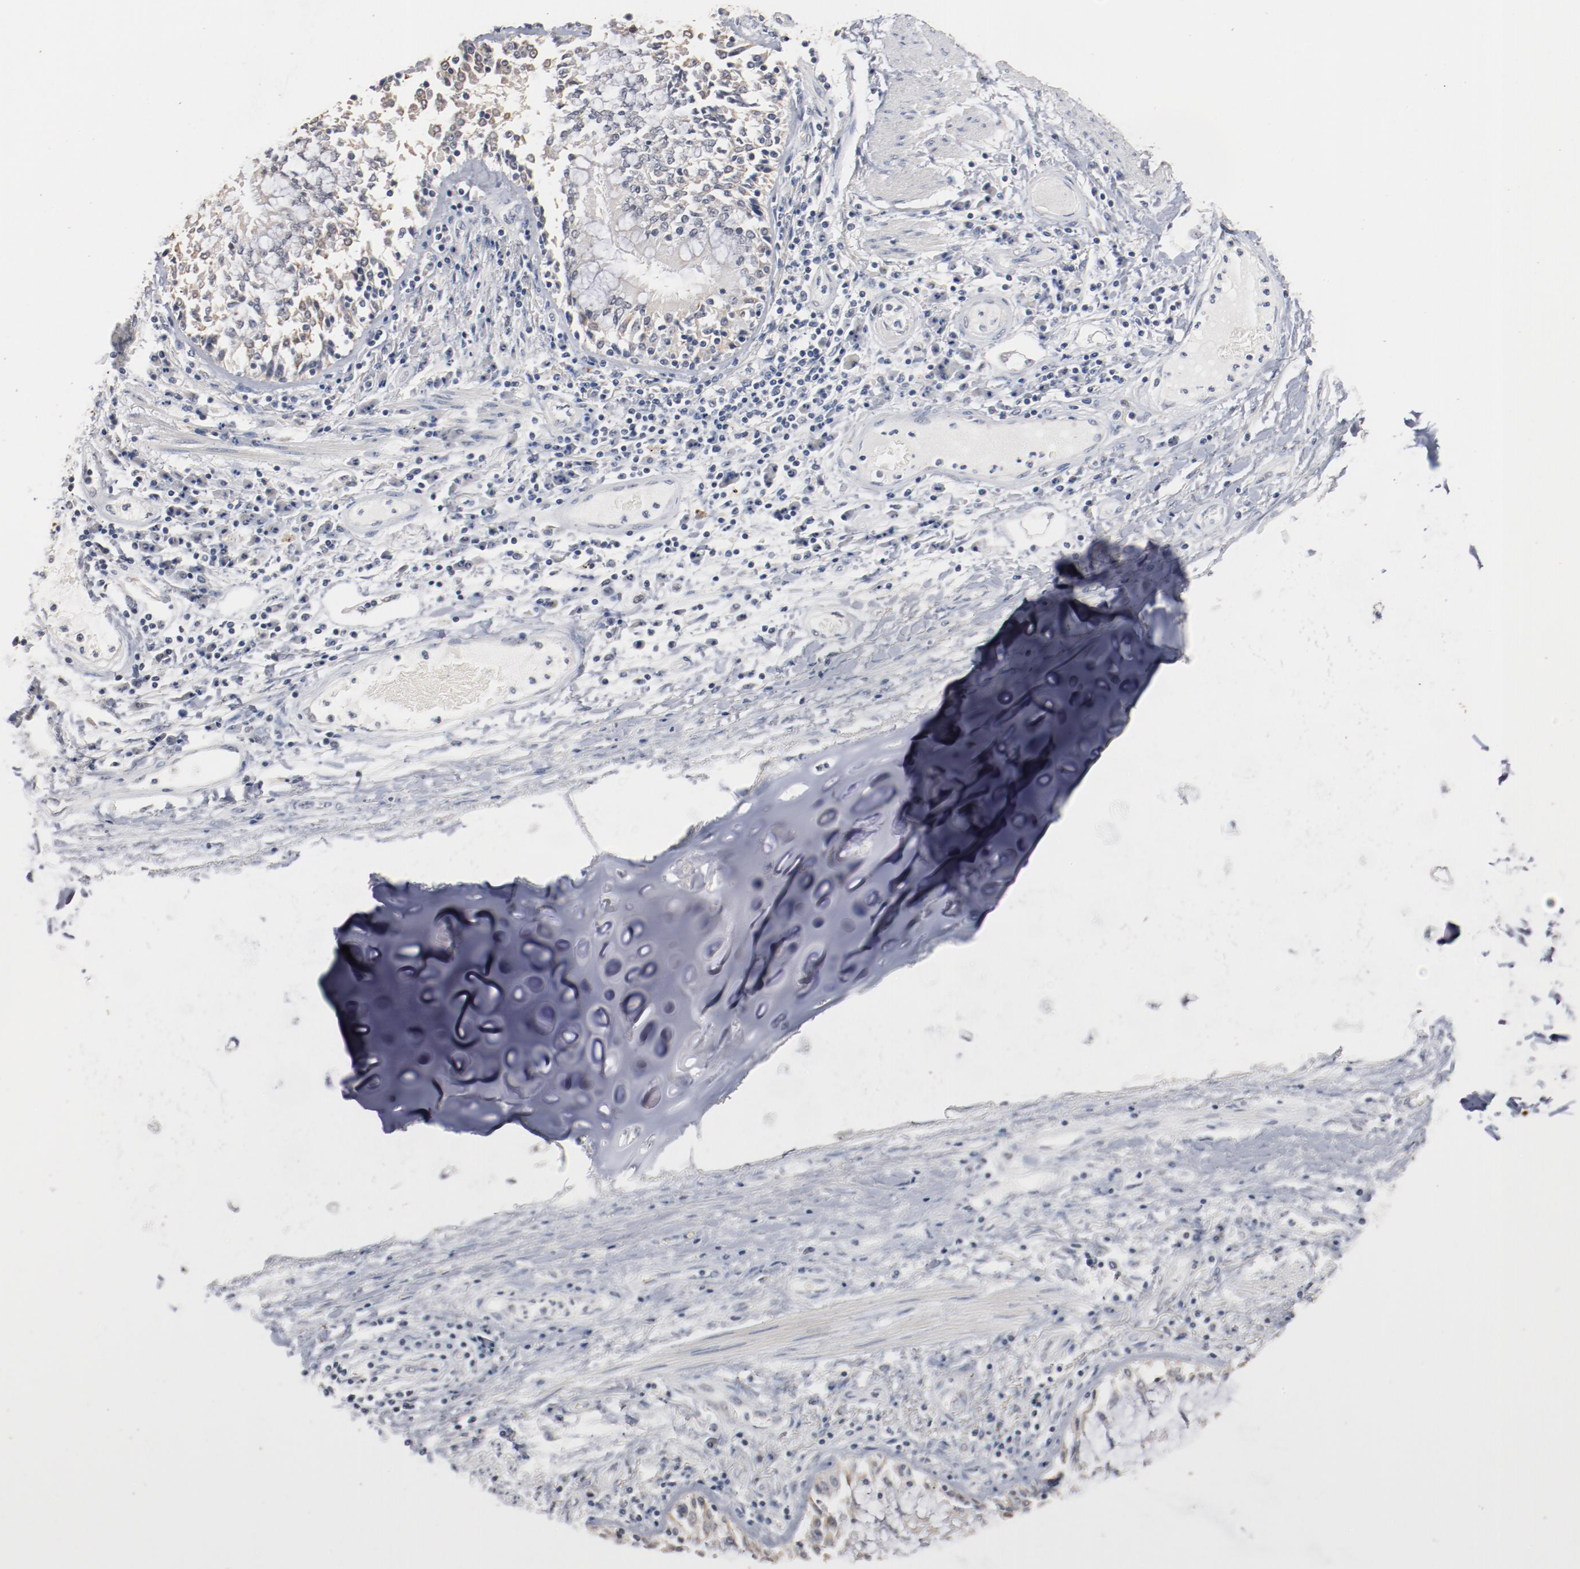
{"staining": {"intensity": "negative", "quantity": "none", "location": "none"}, "tissue": "soft tissue", "cell_type": "Chondrocytes", "image_type": "normal", "snomed": [{"axis": "morphology", "description": "Normal tissue, NOS"}, {"axis": "morphology", "description": "Adenocarcinoma, NOS"}, {"axis": "topography", "description": "Cartilage tissue"}, {"axis": "topography", "description": "Lung"}], "caption": "Human soft tissue stained for a protein using immunohistochemistry demonstrates no positivity in chondrocytes.", "gene": "ERICH1", "patient": {"sex": "female", "age": 67}}